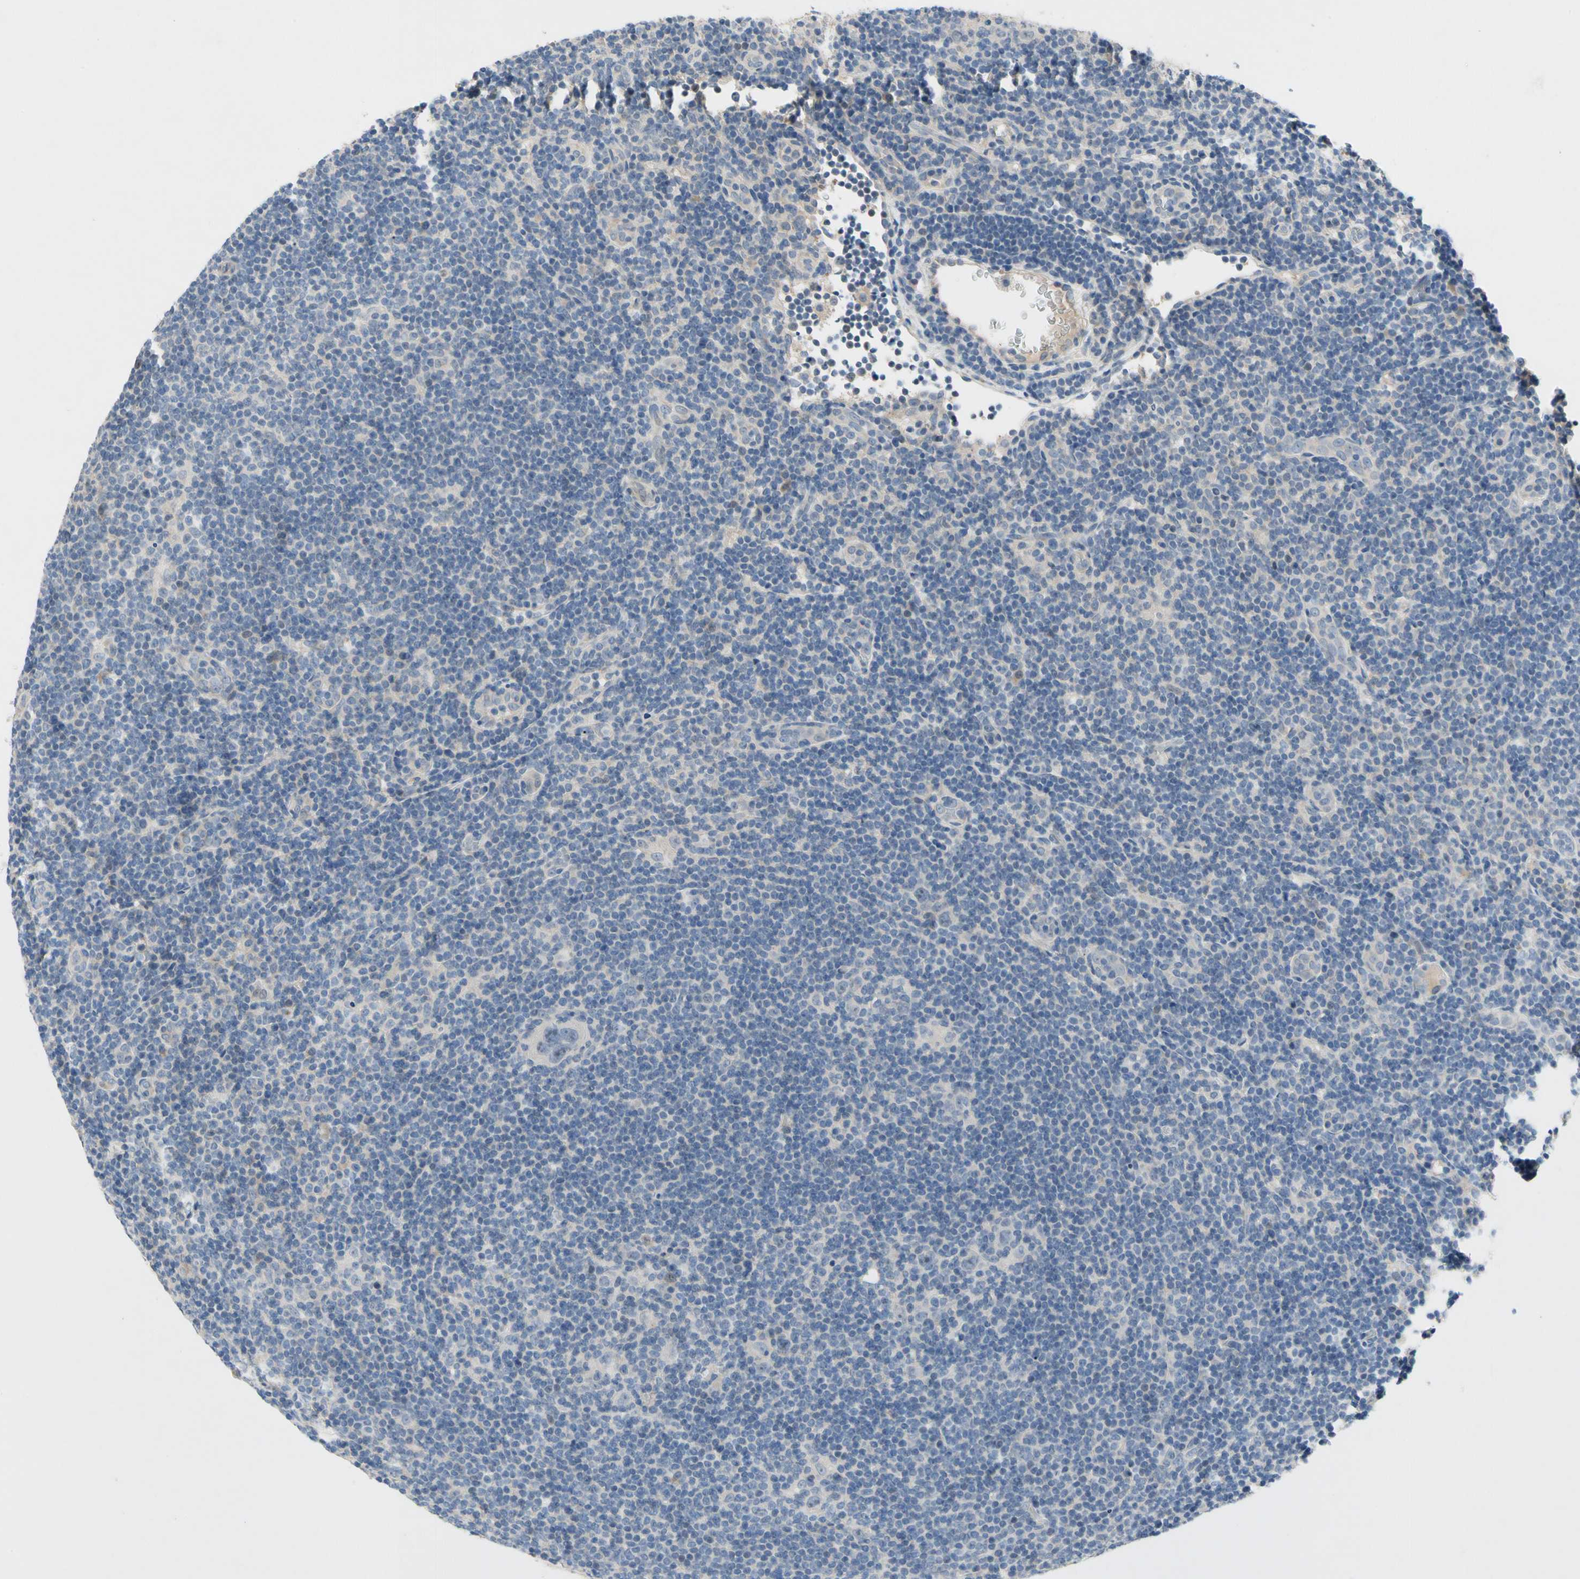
{"staining": {"intensity": "negative", "quantity": "none", "location": "none"}, "tissue": "lymphoma", "cell_type": "Tumor cells", "image_type": "cancer", "snomed": [{"axis": "morphology", "description": "Hodgkin's disease, NOS"}, {"axis": "topography", "description": "Lymph node"}], "caption": "An image of Hodgkin's disease stained for a protein exhibits no brown staining in tumor cells.", "gene": "GAS6", "patient": {"sex": "female", "age": 57}}